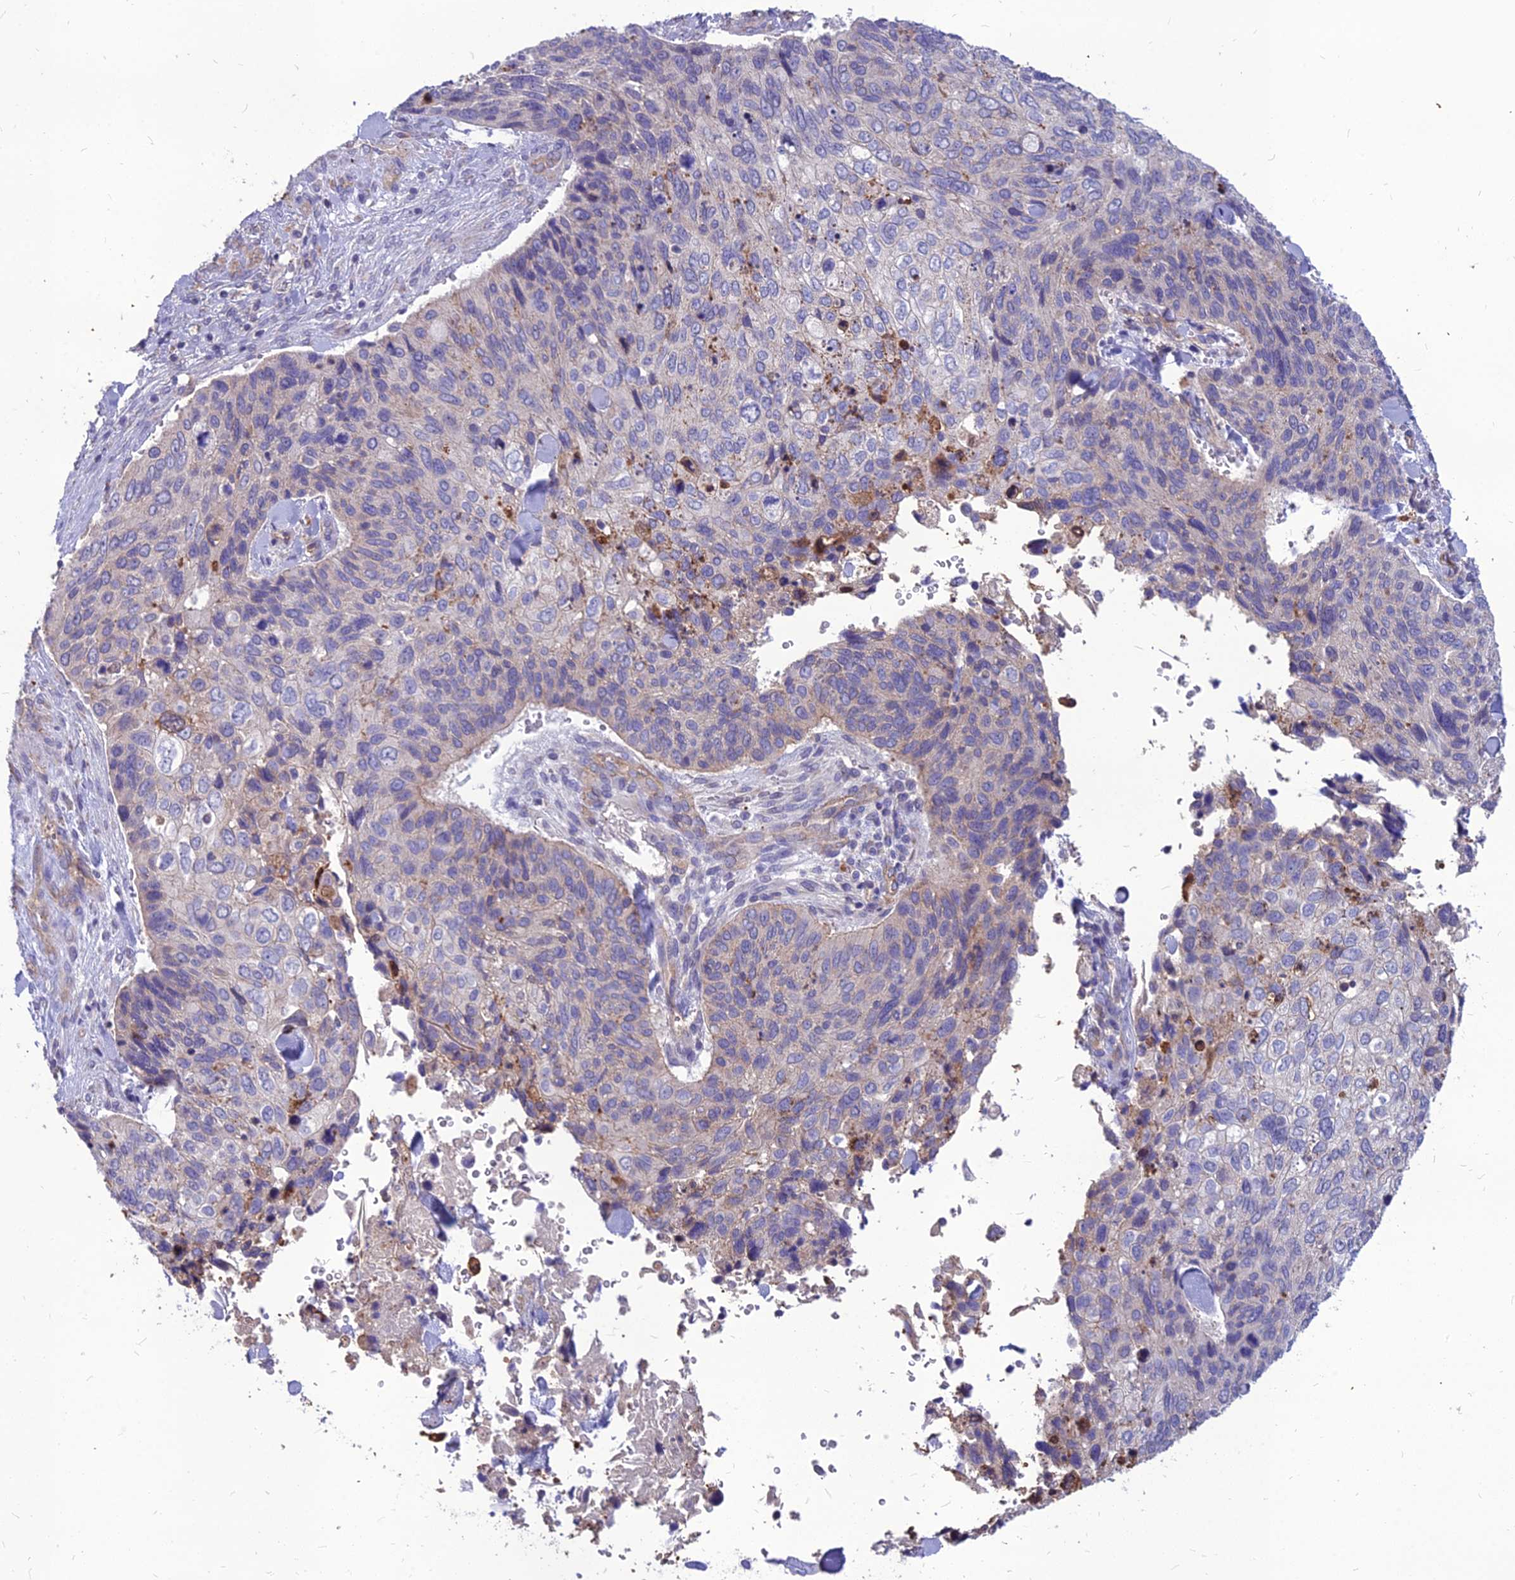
{"staining": {"intensity": "negative", "quantity": "none", "location": "none"}, "tissue": "skin cancer", "cell_type": "Tumor cells", "image_type": "cancer", "snomed": [{"axis": "morphology", "description": "Basal cell carcinoma"}, {"axis": "topography", "description": "Skin"}], "caption": "DAB immunohistochemical staining of basal cell carcinoma (skin) shows no significant positivity in tumor cells.", "gene": "PCED1B", "patient": {"sex": "female", "age": 74}}